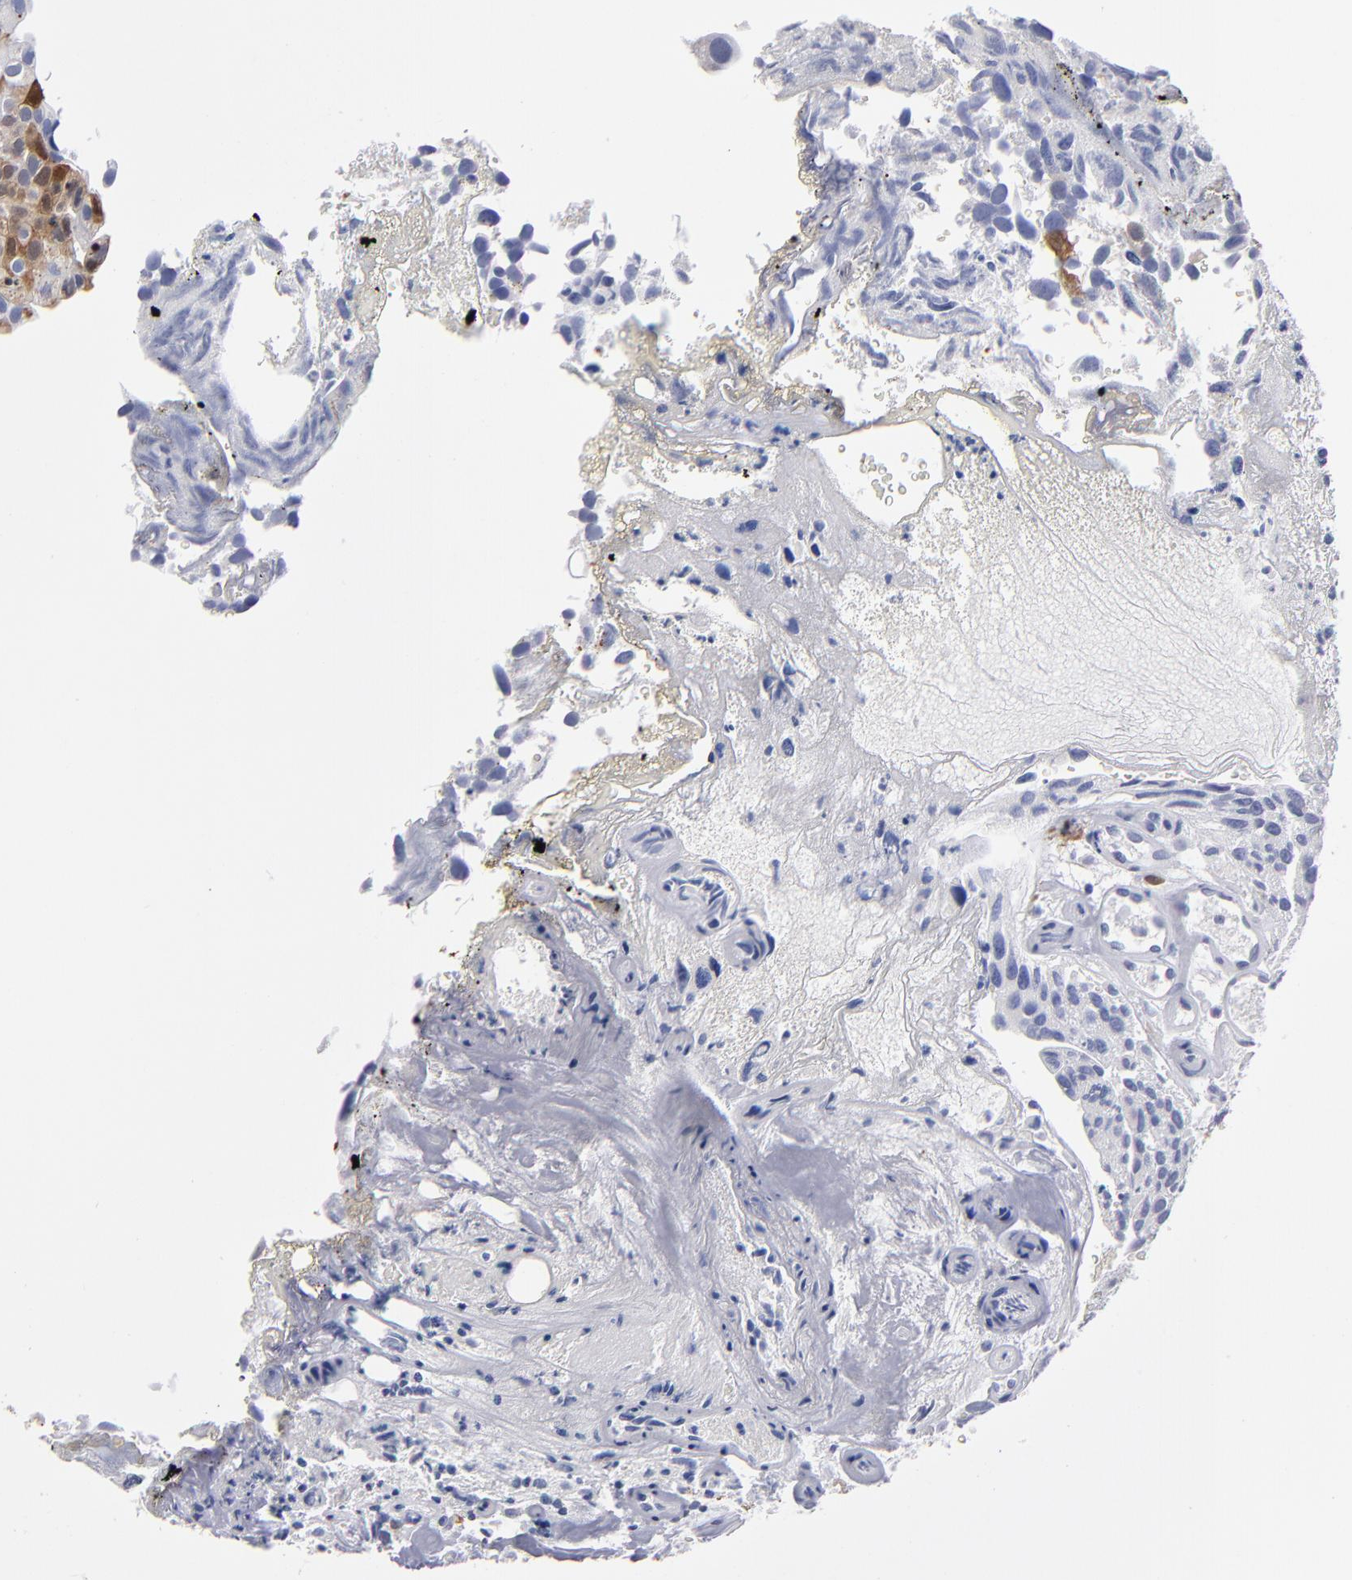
{"staining": {"intensity": "moderate", "quantity": "25%-75%", "location": "cytoplasmic/membranous,nuclear"}, "tissue": "urothelial cancer", "cell_type": "Tumor cells", "image_type": "cancer", "snomed": [{"axis": "morphology", "description": "Urothelial carcinoma, High grade"}, {"axis": "topography", "description": "Urinary bladder"}], "caption": "This is a photomicrograph of IHC staining of urothelial carcinoma (high-grade), which shows moderate positivity in the cytoplasmic/membranous and nuclear of tumor cells.", "gene": "FABP4", "patient": {"sex": "male", "age": 72}}